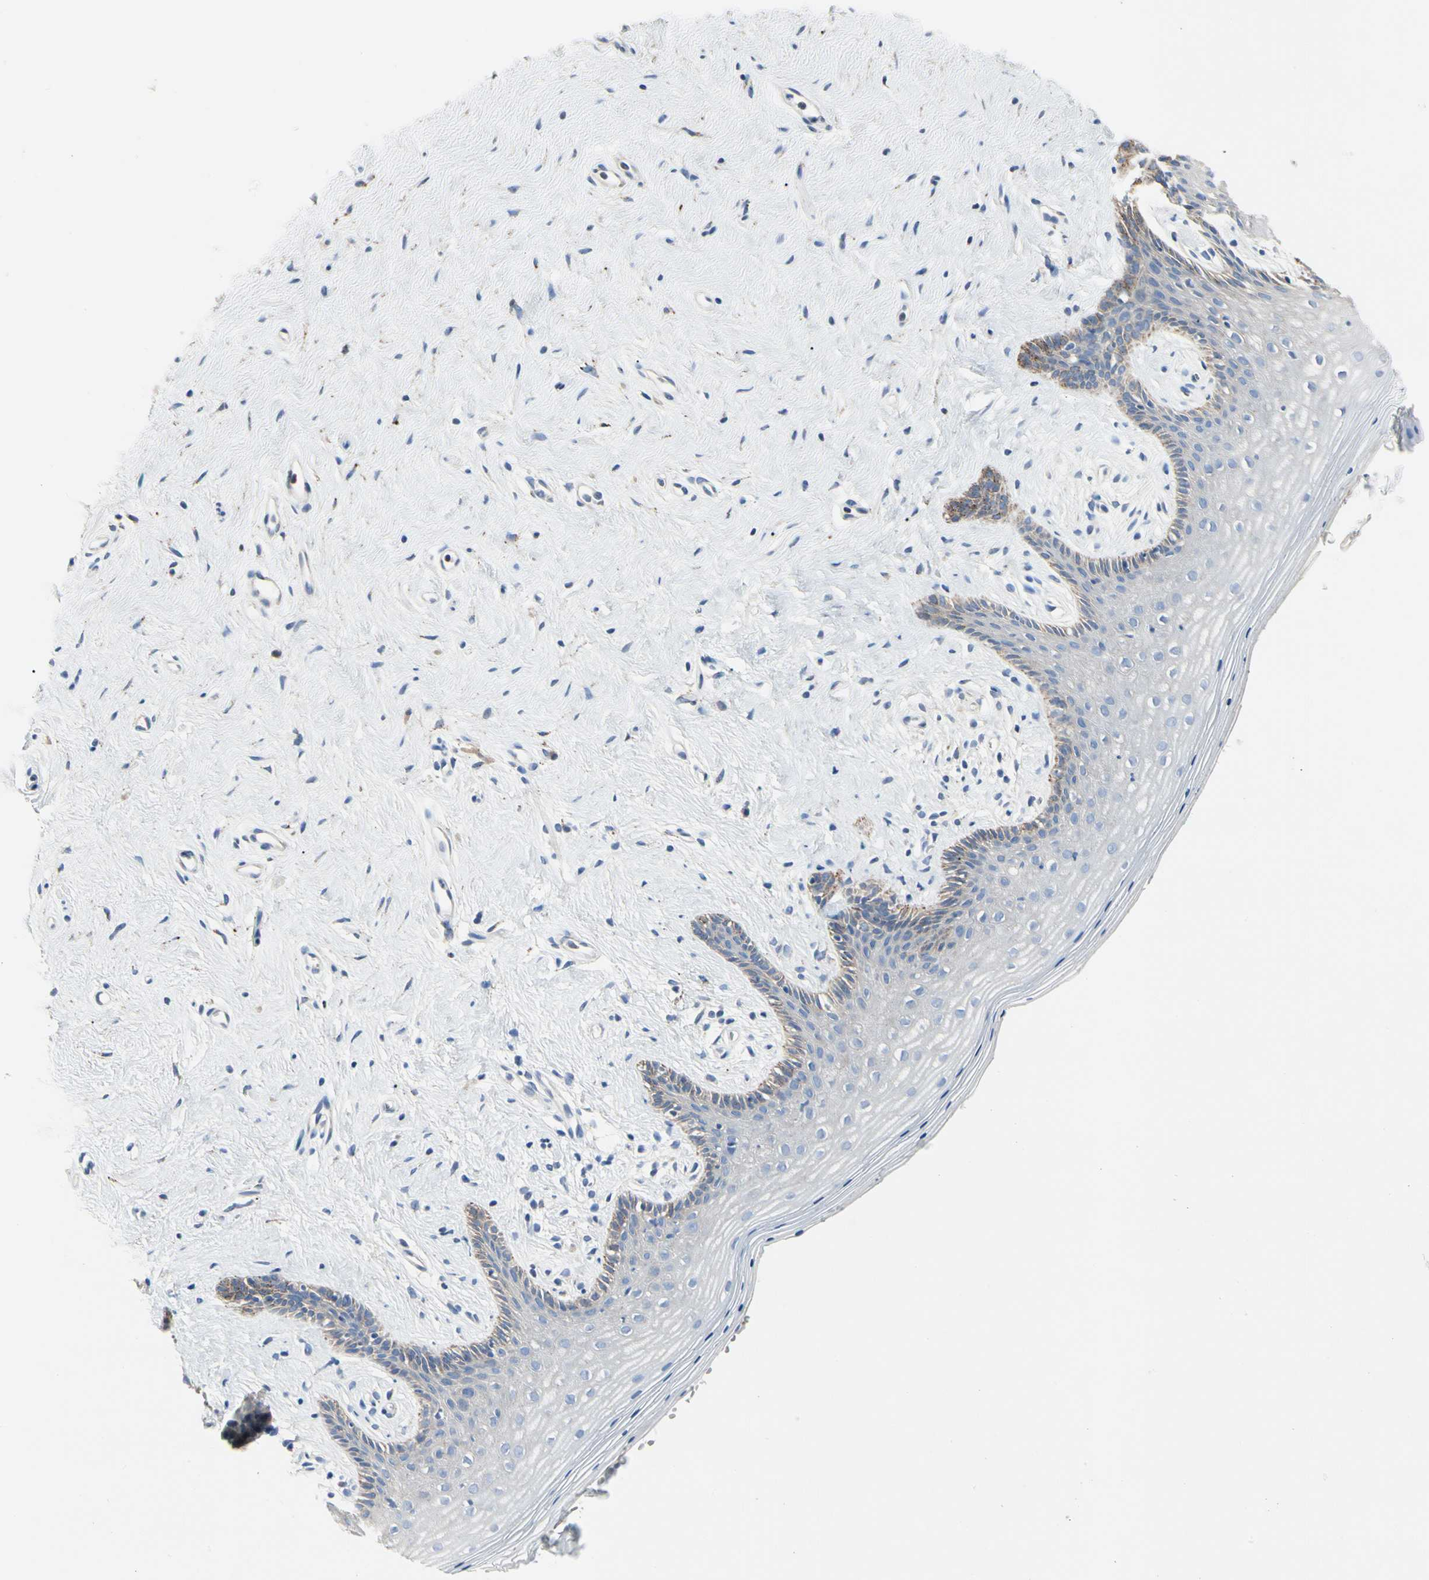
{"staining": {"intensity": "moderate", "quantity": "<25%", "location": "cytoplasmic/membranous"}, "tissue": "vagina", "cell_type": "Squamous epithelial cells", "image_type": "normal", "snomed": [{"axis": "morphology", "description": "Normal tissue, NOS"}, {"axis": "topography", "description": "Vagina"}], "caption": "A photomicrograph of human vagina stained for a protein exhibits moderate cytoplasmic/membranous brown staining in squamous epithelial cells.", "gene": "RETSAT", "patient": {"sex": "female", "age": 44}}